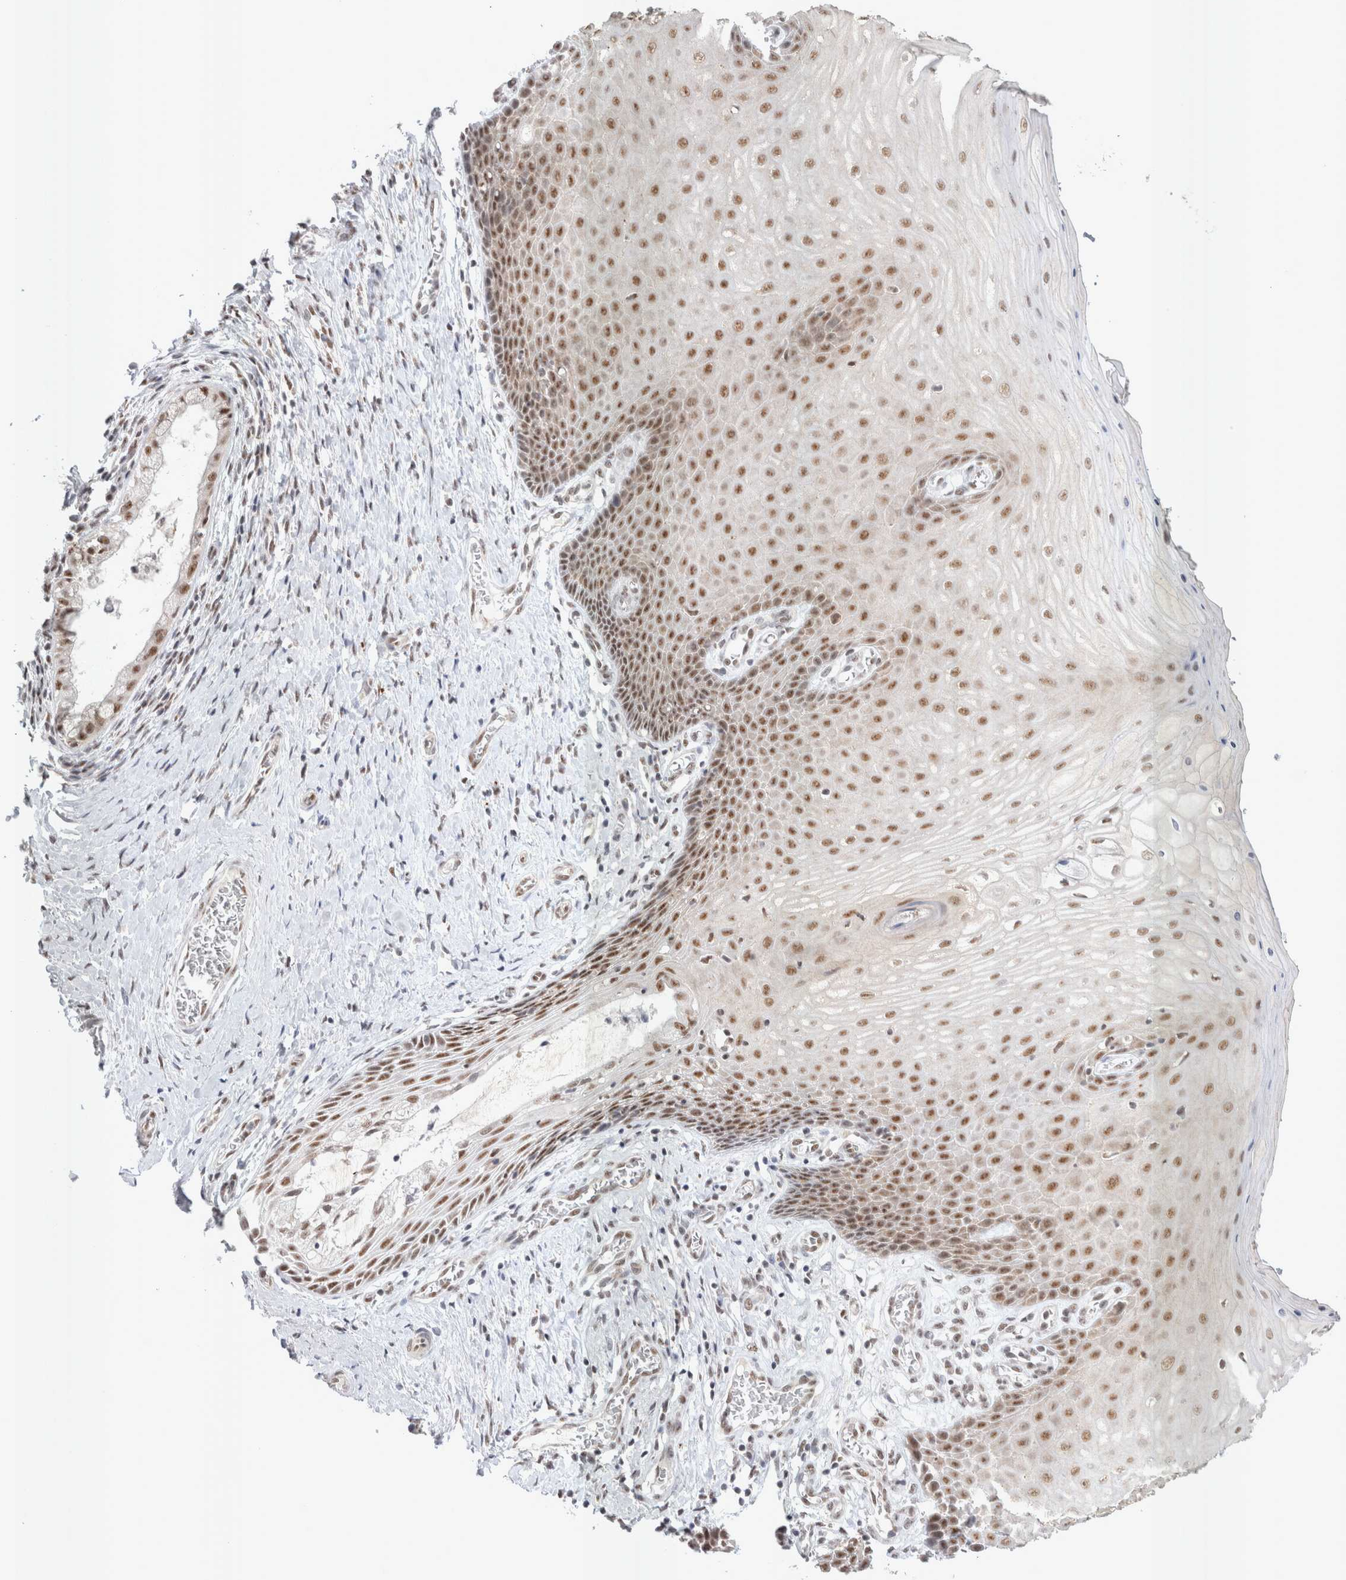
{"staining": {"intensity": "moderate", "quantity": "<25%", "location": "nuclear"}, "tissue": "cervix", "cell_type": "Glandular cells", "image_type": "normal", "snomed": [{"axis": "morphology", "description": "Normal tissue, NOS"}, {"axis": "topography", "description": "Cervix"}], "caption": "Protein staining of benign cervix displays moderate nuclear staining in approximately <25% of glandular cells.", "gene": "TRMT12", "patient": {"sex": "female", "age": 55}}